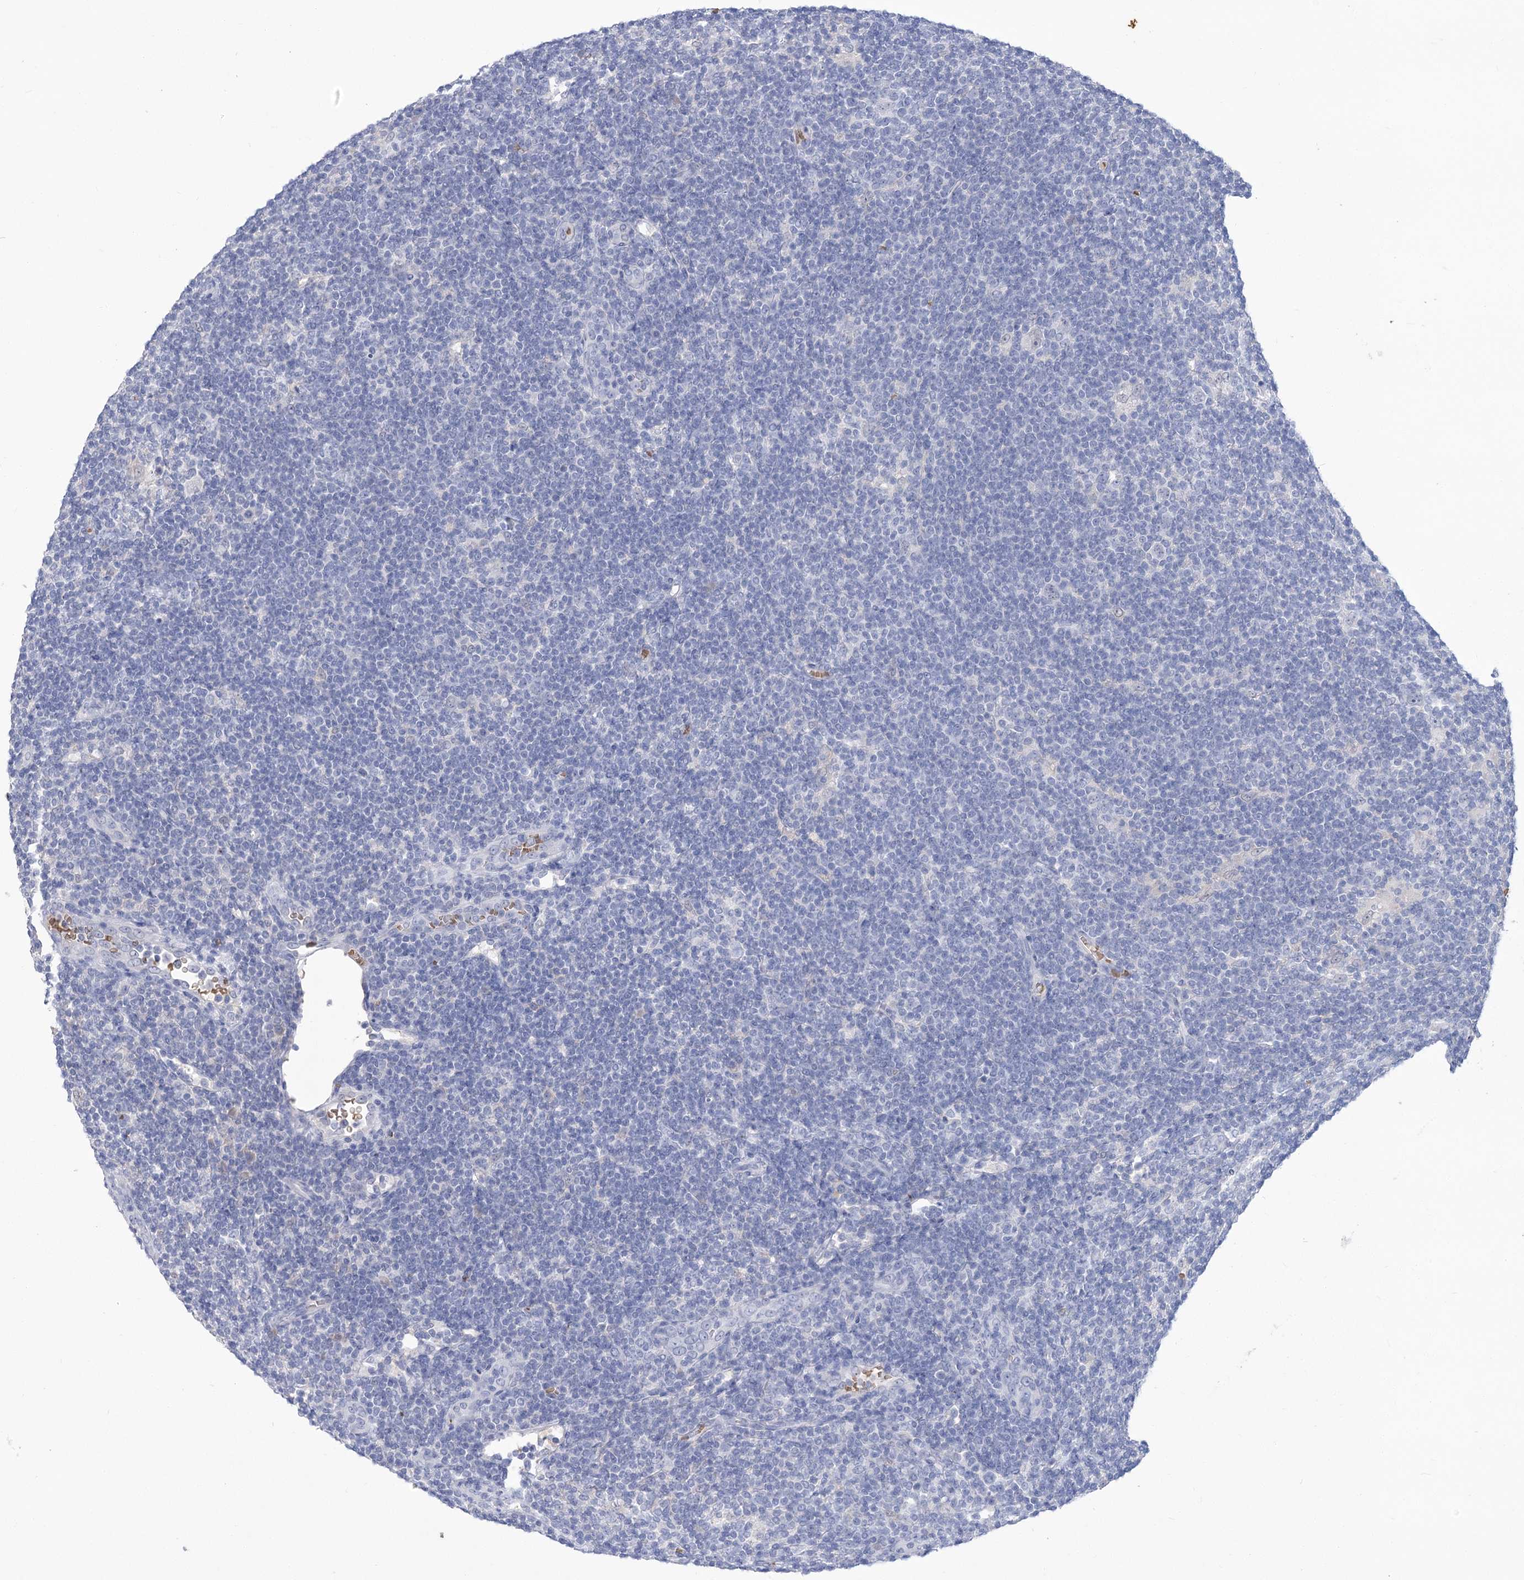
{"staining": {"intensity": "negative", "quantity": "none", "location": "none"}, "tissue": "lymphoma", "cell_type": "Tumor cells", "image_type": "cancer", "snomed": [{"axis": "morphology", "description": "Hodgkin's disease, NOS"}, {"axis": "topography", "description": "Lymph node"}], "caption": "Tumor cells show no significant expression in lymphoma.", "gene": "HBA1", "patient": {"sex": "female", "age": 57}}